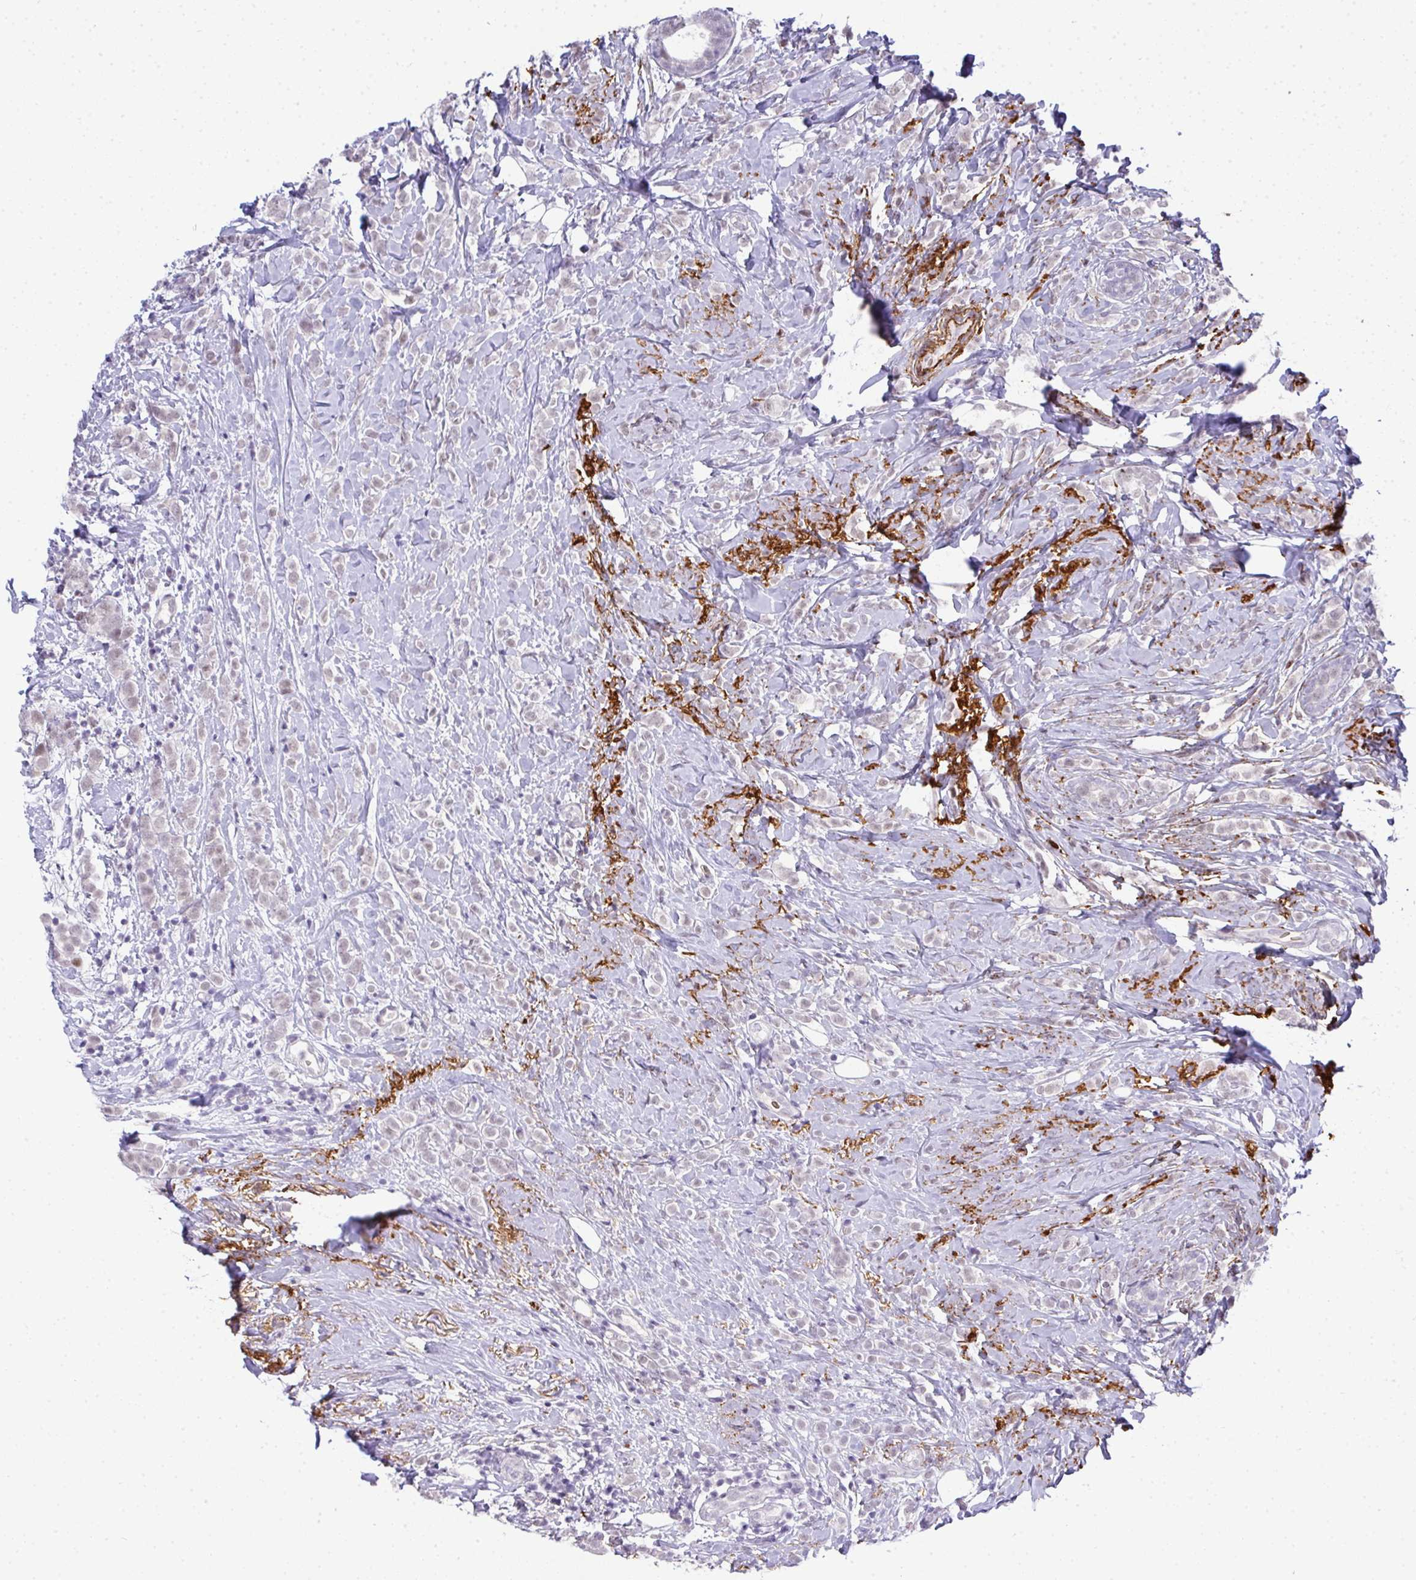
{"staining": {"intensity": "negative", "quantity": "none", "location": "none"}, "tissue": "breast cancer", "cell_type": "Tumor cells", "image_type": "cancer", "snomed": [{"axis": "morphology", "description": "Lobular carcinoma"}, {"axis": "topography", "description": "Breast"}], "caption": "DAB (3,3'-diaminobenzidine) immunohistochemical staining of lobular carcinoma (breast) exhibits no significant staining in tumor cells.", "gene": "TNMD", "patient": {"sex": "female", "age": 49}}